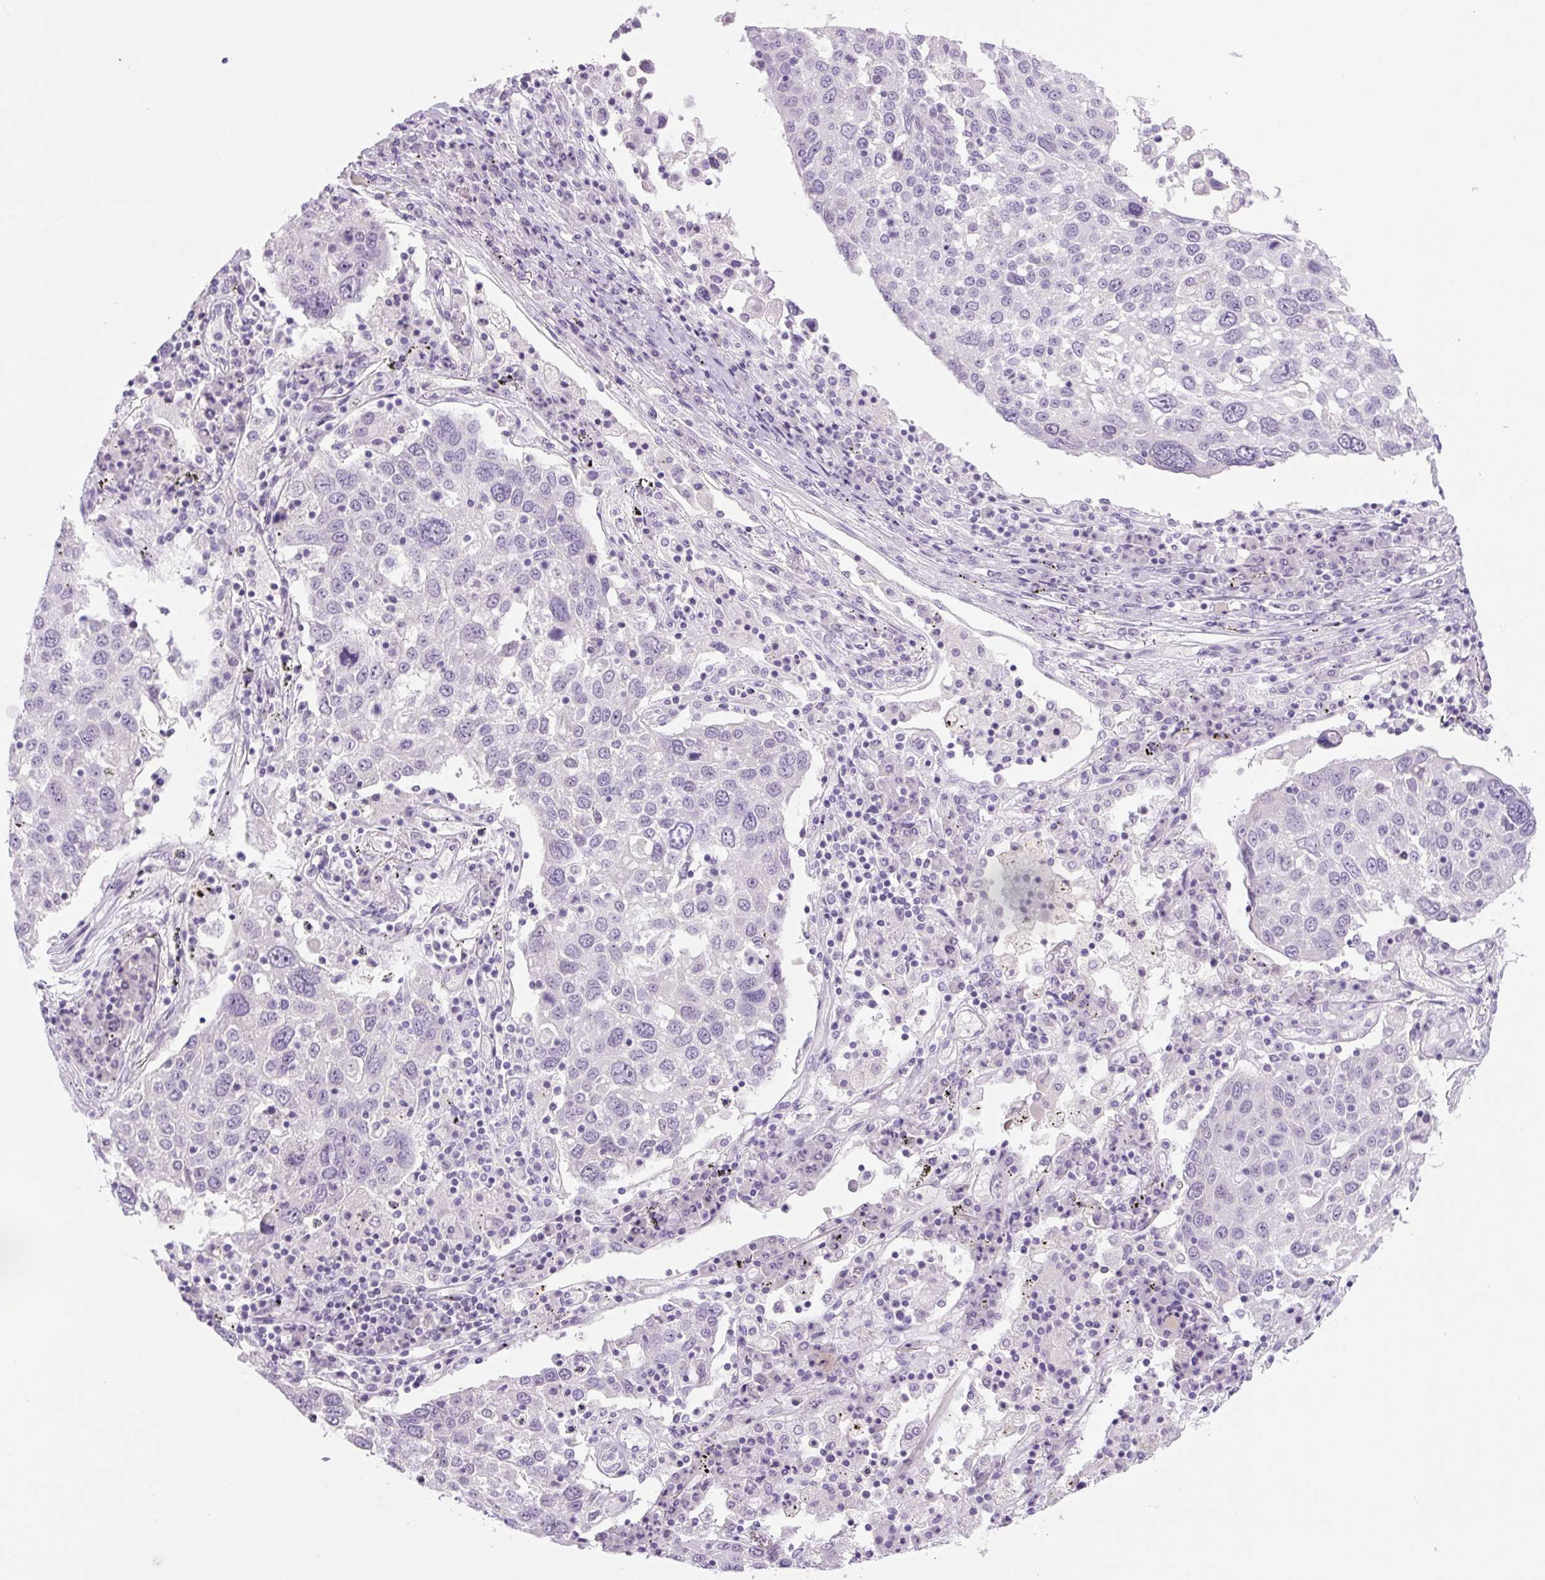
{"staining": {"intensity": "negative", "quantity": "none", "location": "none"}, "tissue": "lung cancer", "cell_type": "Tumor cells", "image_type": "cancer", "snomed": [{"axis": "morphology", "description": "Squamous cell carcinoma, NOS"}, {"axis": "topography", "description": "Lung"}], "caption": "Tumor cells are negative for brown protein staining in squamous cell carcinoma (lung).", "gene": "COL9A2", "patient": {"sex": "male", "age": 65}}